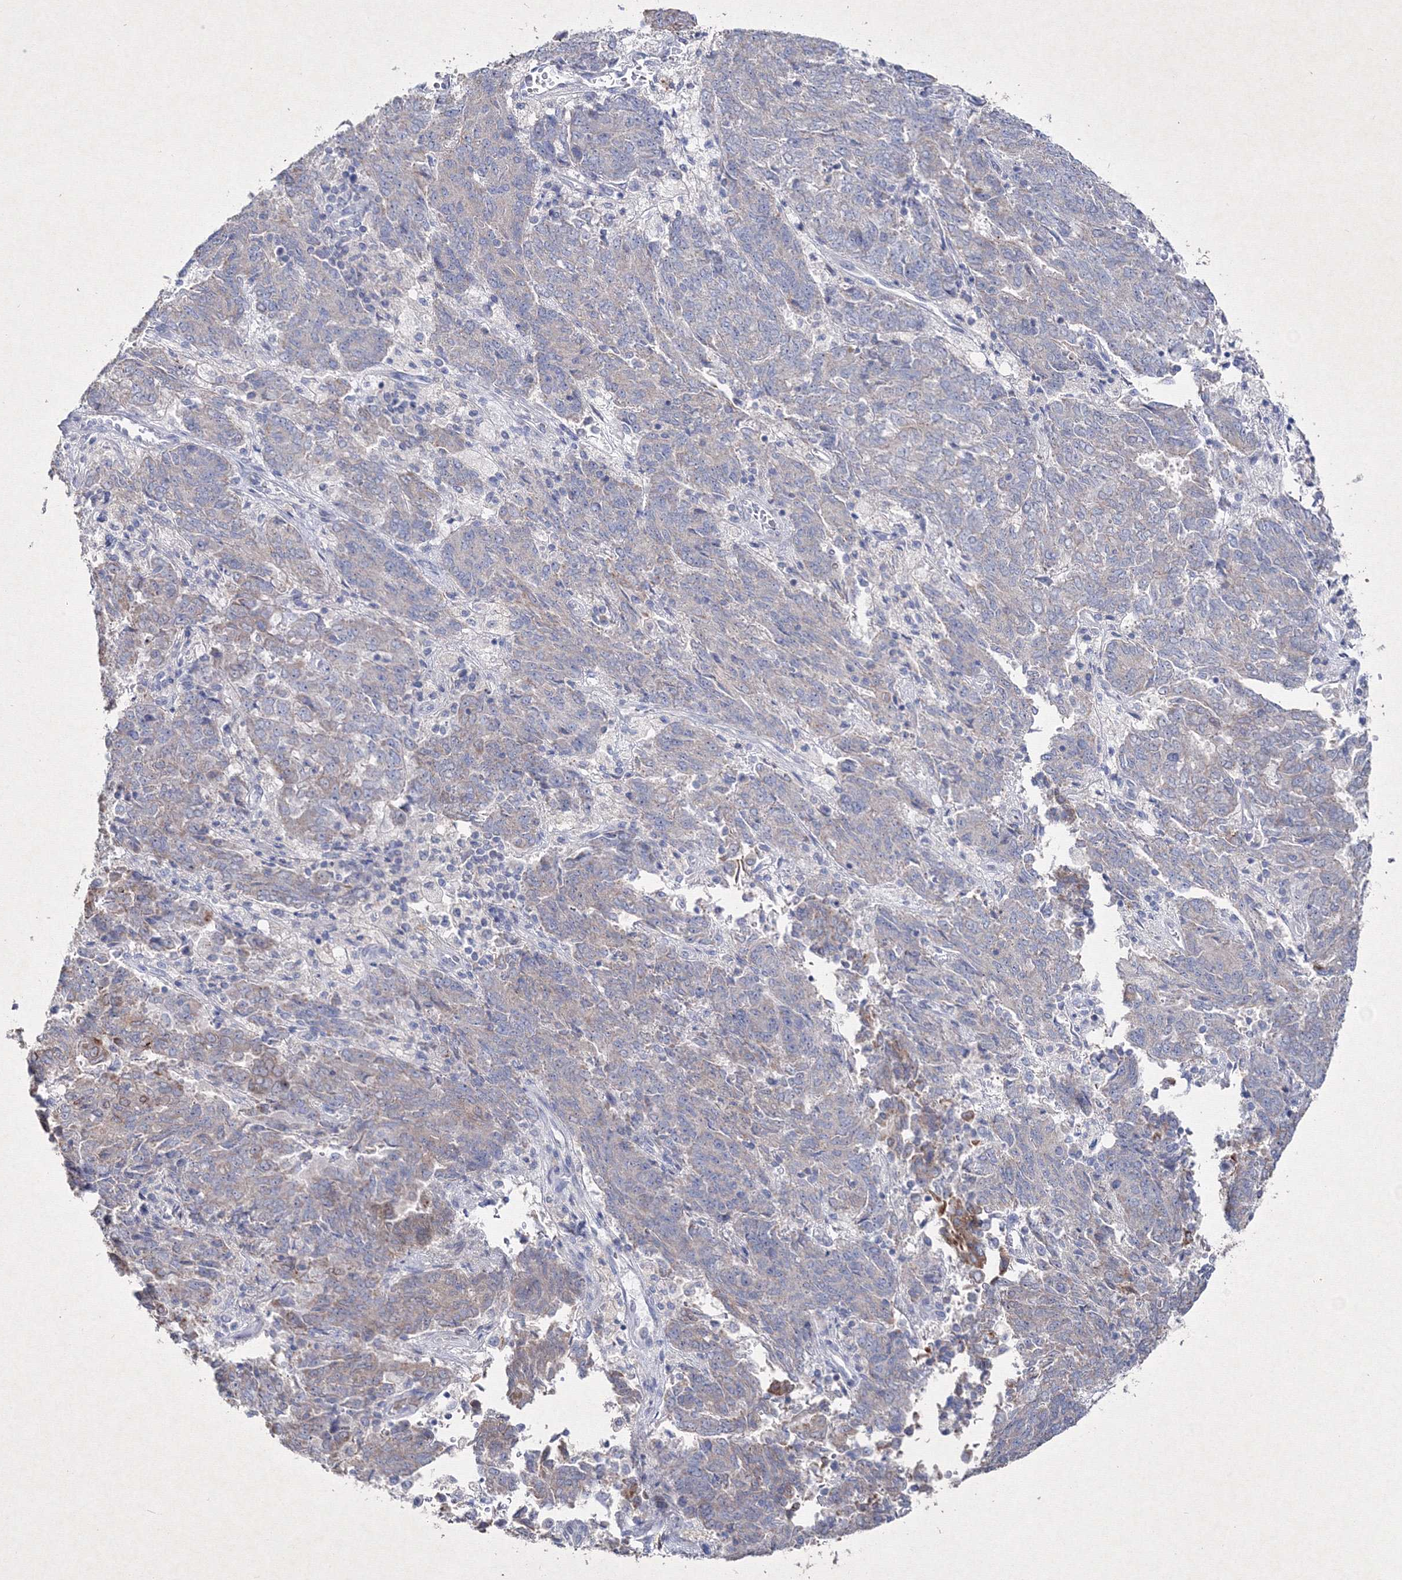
{"staining": {"intensity": "weak", "quantity": "<25%", "location": "cytoplasmic/membranous"}, "tissue": "endometrial cancer", "cell_type": "Tumor cells", "image_type": "cancer", "snomed": [{"axis": "morphology", "description": "Adenocarcinoma, NOS"}, {"axis": "topography", "description": "Endometrium"}], "caption": "Micrograph shows no significant protein expression in tumor cells of adenocarcinoma (endometrial).", "gene": "SMIM29", "patient": {"sex": "female", "age": 80}}